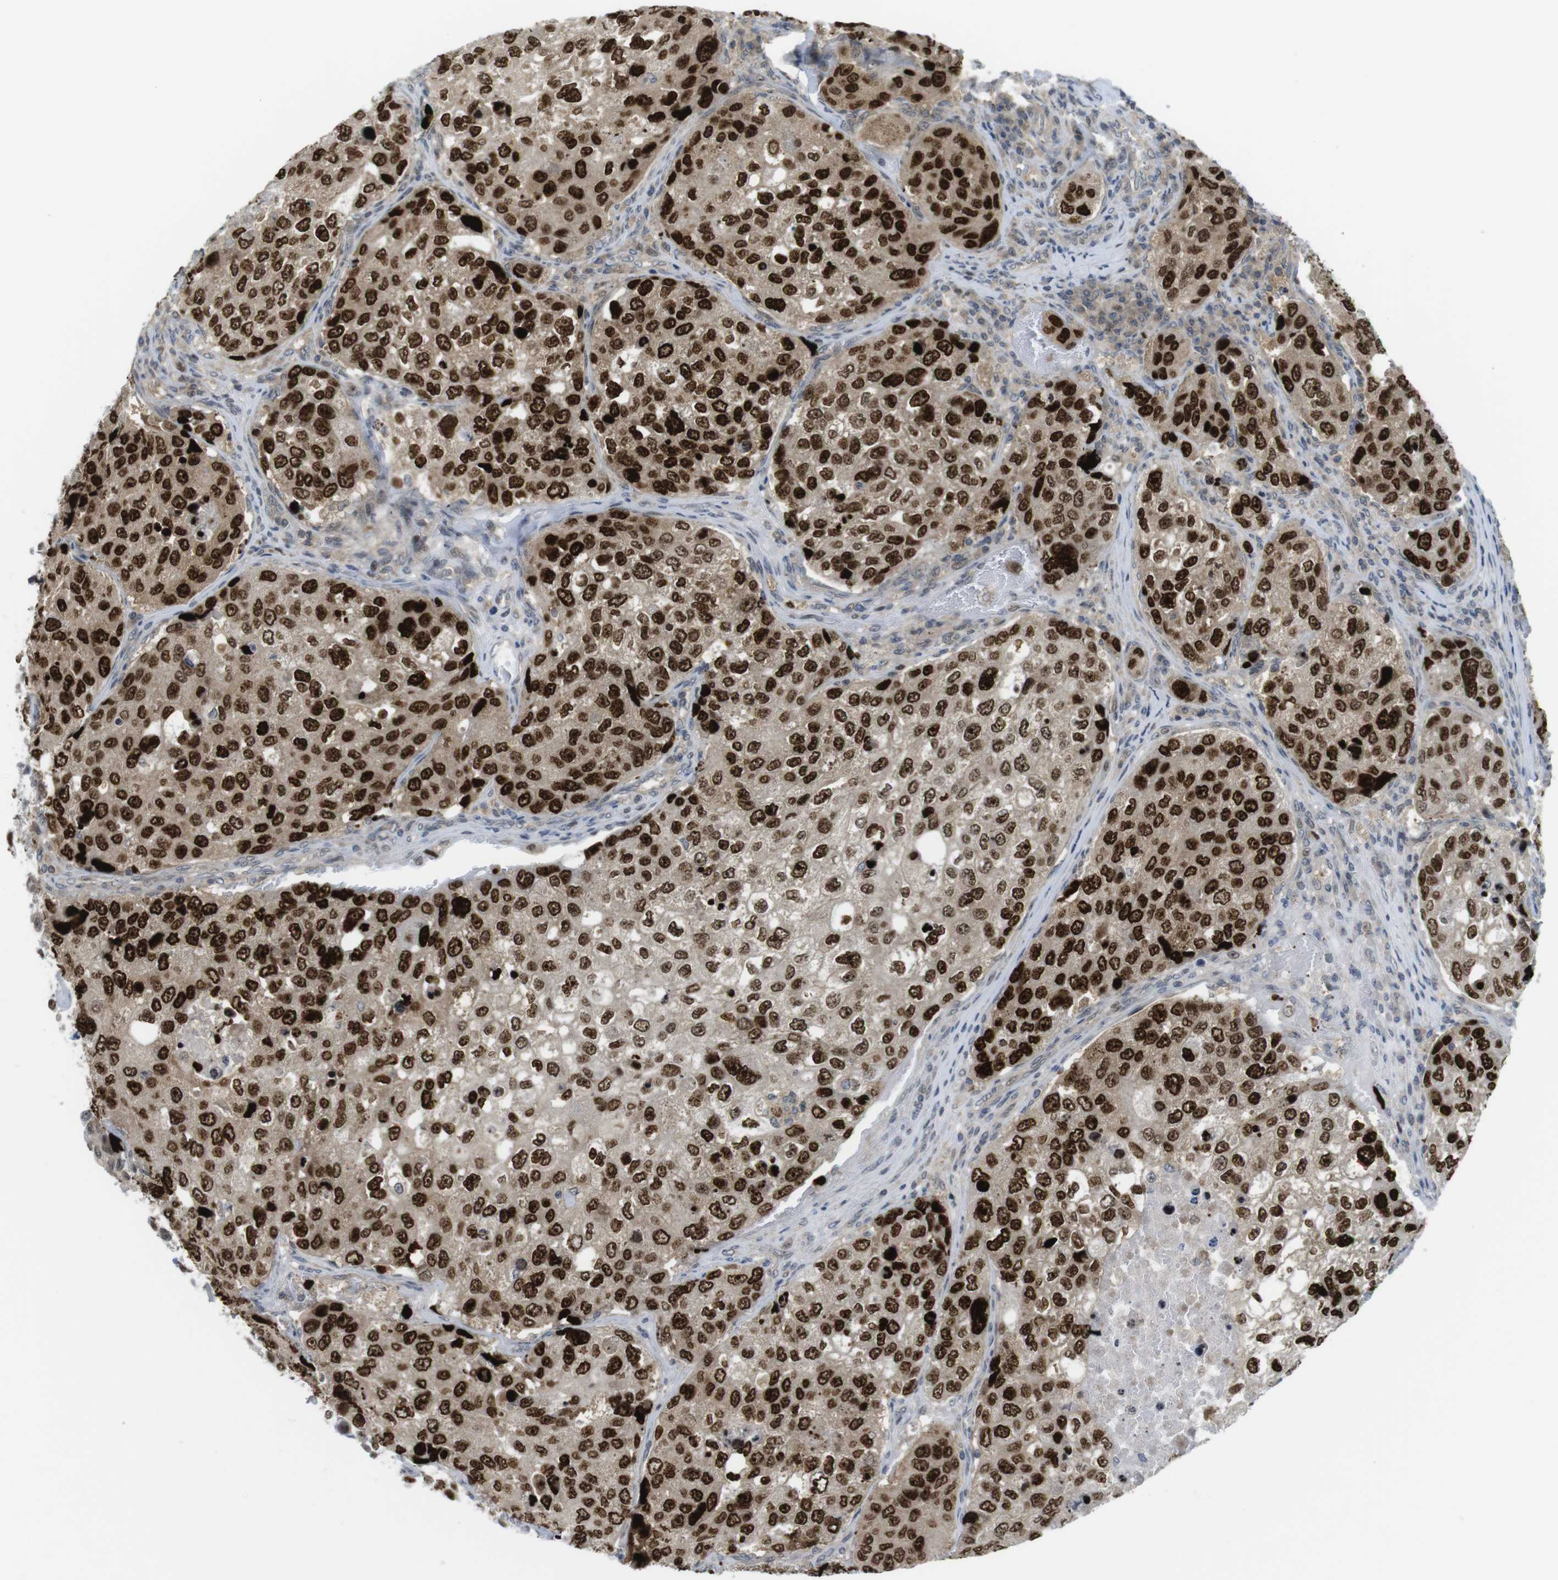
{"staining": {"intensity": "strong", "quantity": ">75%", "location": "cytoplasmic/membranous,nuclear"}, "tissue": "urothelial cancer", "cell_type": "Tumor cells", "image_type": "cancer", "snomed": [{"axis": "morphology", "description": "Urothelial carcinoma, High grade"}, {"axis": "topography", "description": "Lymph node"}, {"axis": "topography", "description": "Urinary bladder"}], "caption": "Immunohistochemistry (IHC) micrograph of neoplastic tissue: human urothelial cancer stained using immunohistochemistry shows high levels of strong protein expression localized specifically in the cytoplasmic/membranous and nuclear of tumor cells, appearing as a cytoplasmic/membranous and nuclear brown color.", "gene": "RCC1", "patient": {"sex": "male", "age": 51}}